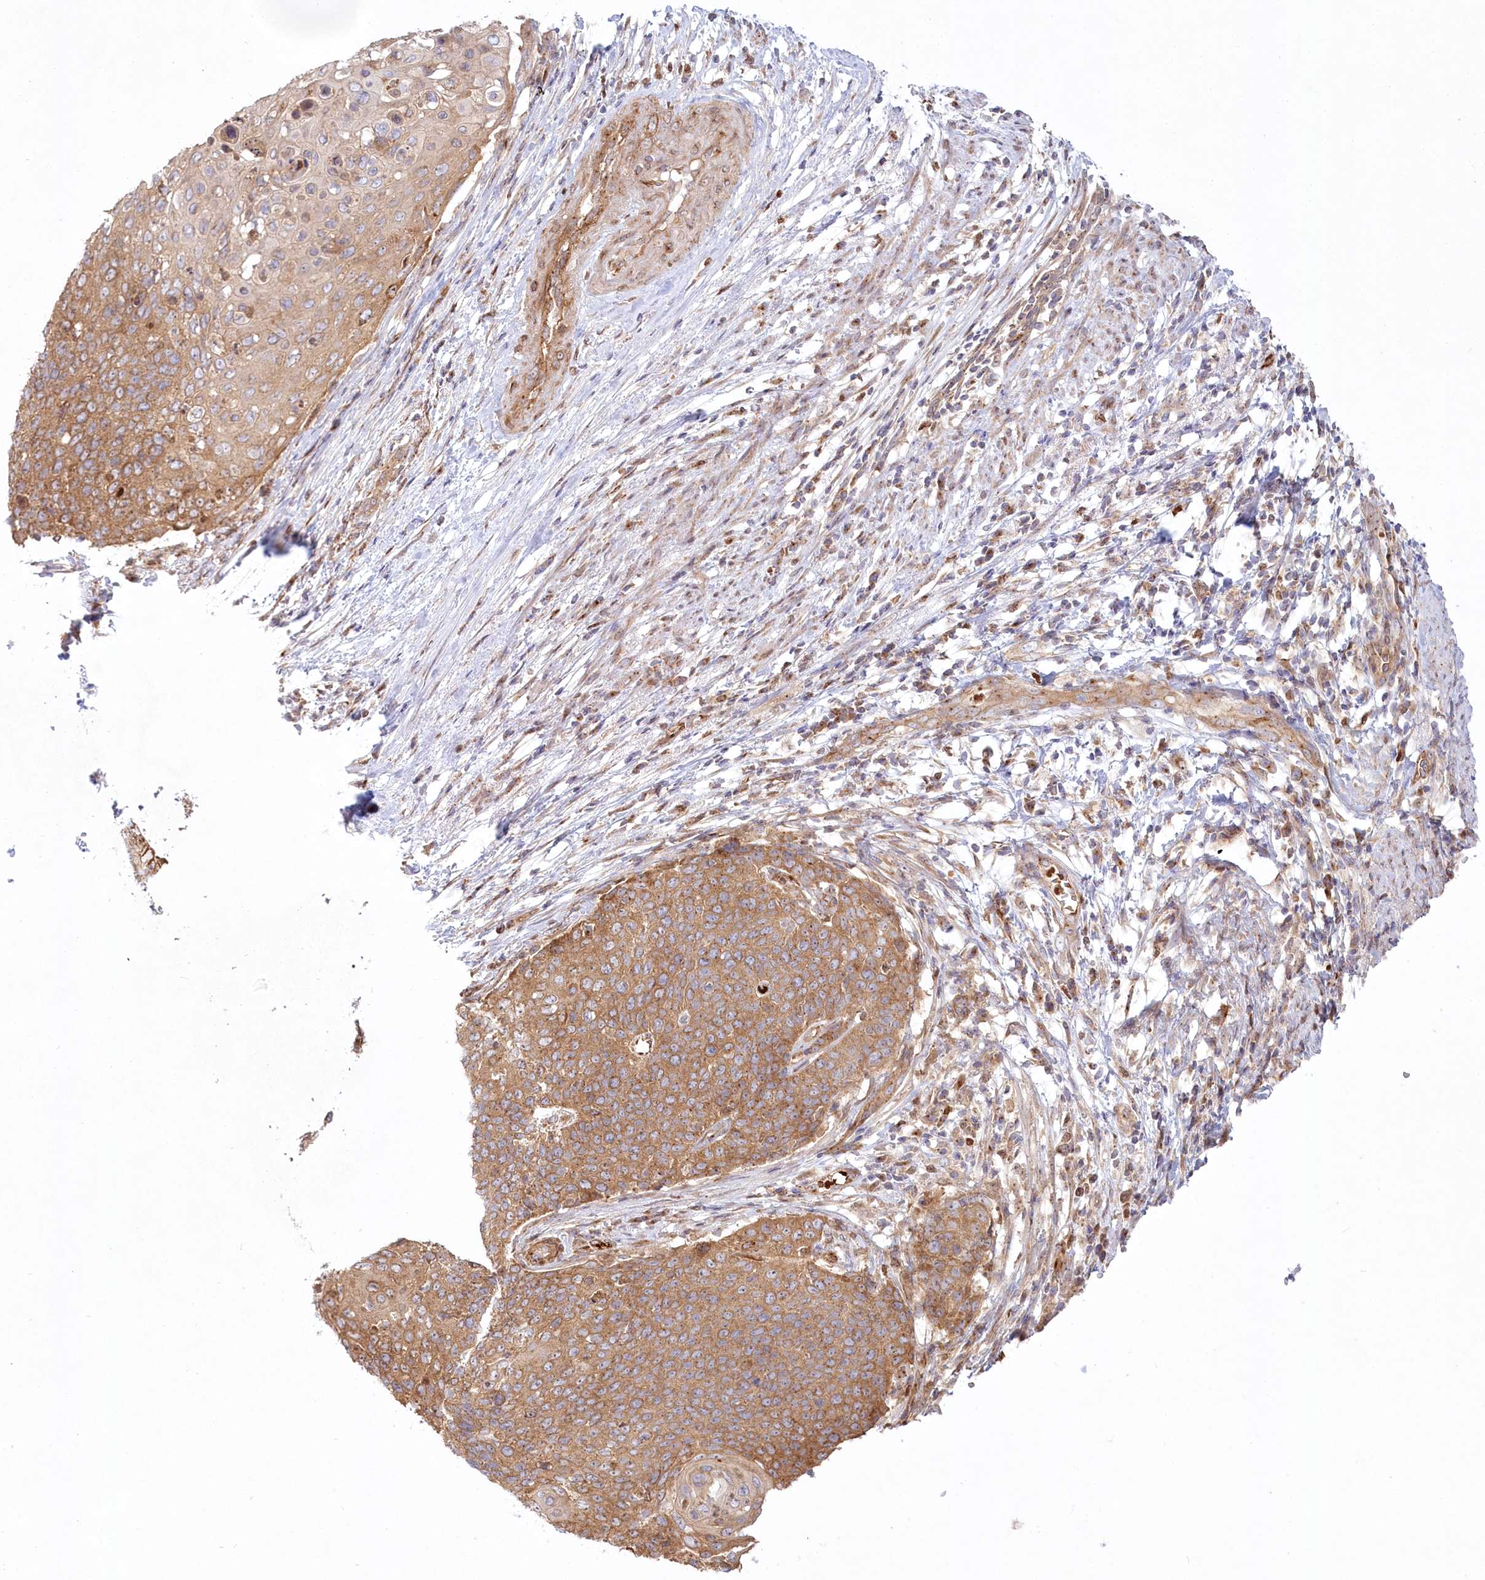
{"staining": {"intensity": "moderate", "quantity": ">75%", "location": "cytoplasmic/membranous"}, "tissue": "cervical cancer", "cell_type": "Tumor cells", "image_type": "cancer", "snomed": [{"axis": "morphology", "description": "Squamous cell carcinoma, NOS"}, {"axis": "topography", "description": "Cervix"}], "caption": "Immunohistochemical staining of human cervical cancer (squamous cell carcinoma) demonstrates medium levels of moderate cytoplasmic/membranous protein staining in approximately >75% of tumor cells. Ihc stains the protein in brown and the nuclei are stained blue.", "gene": "COMMD3", "patient": {"sex": "female", "age": 39}}